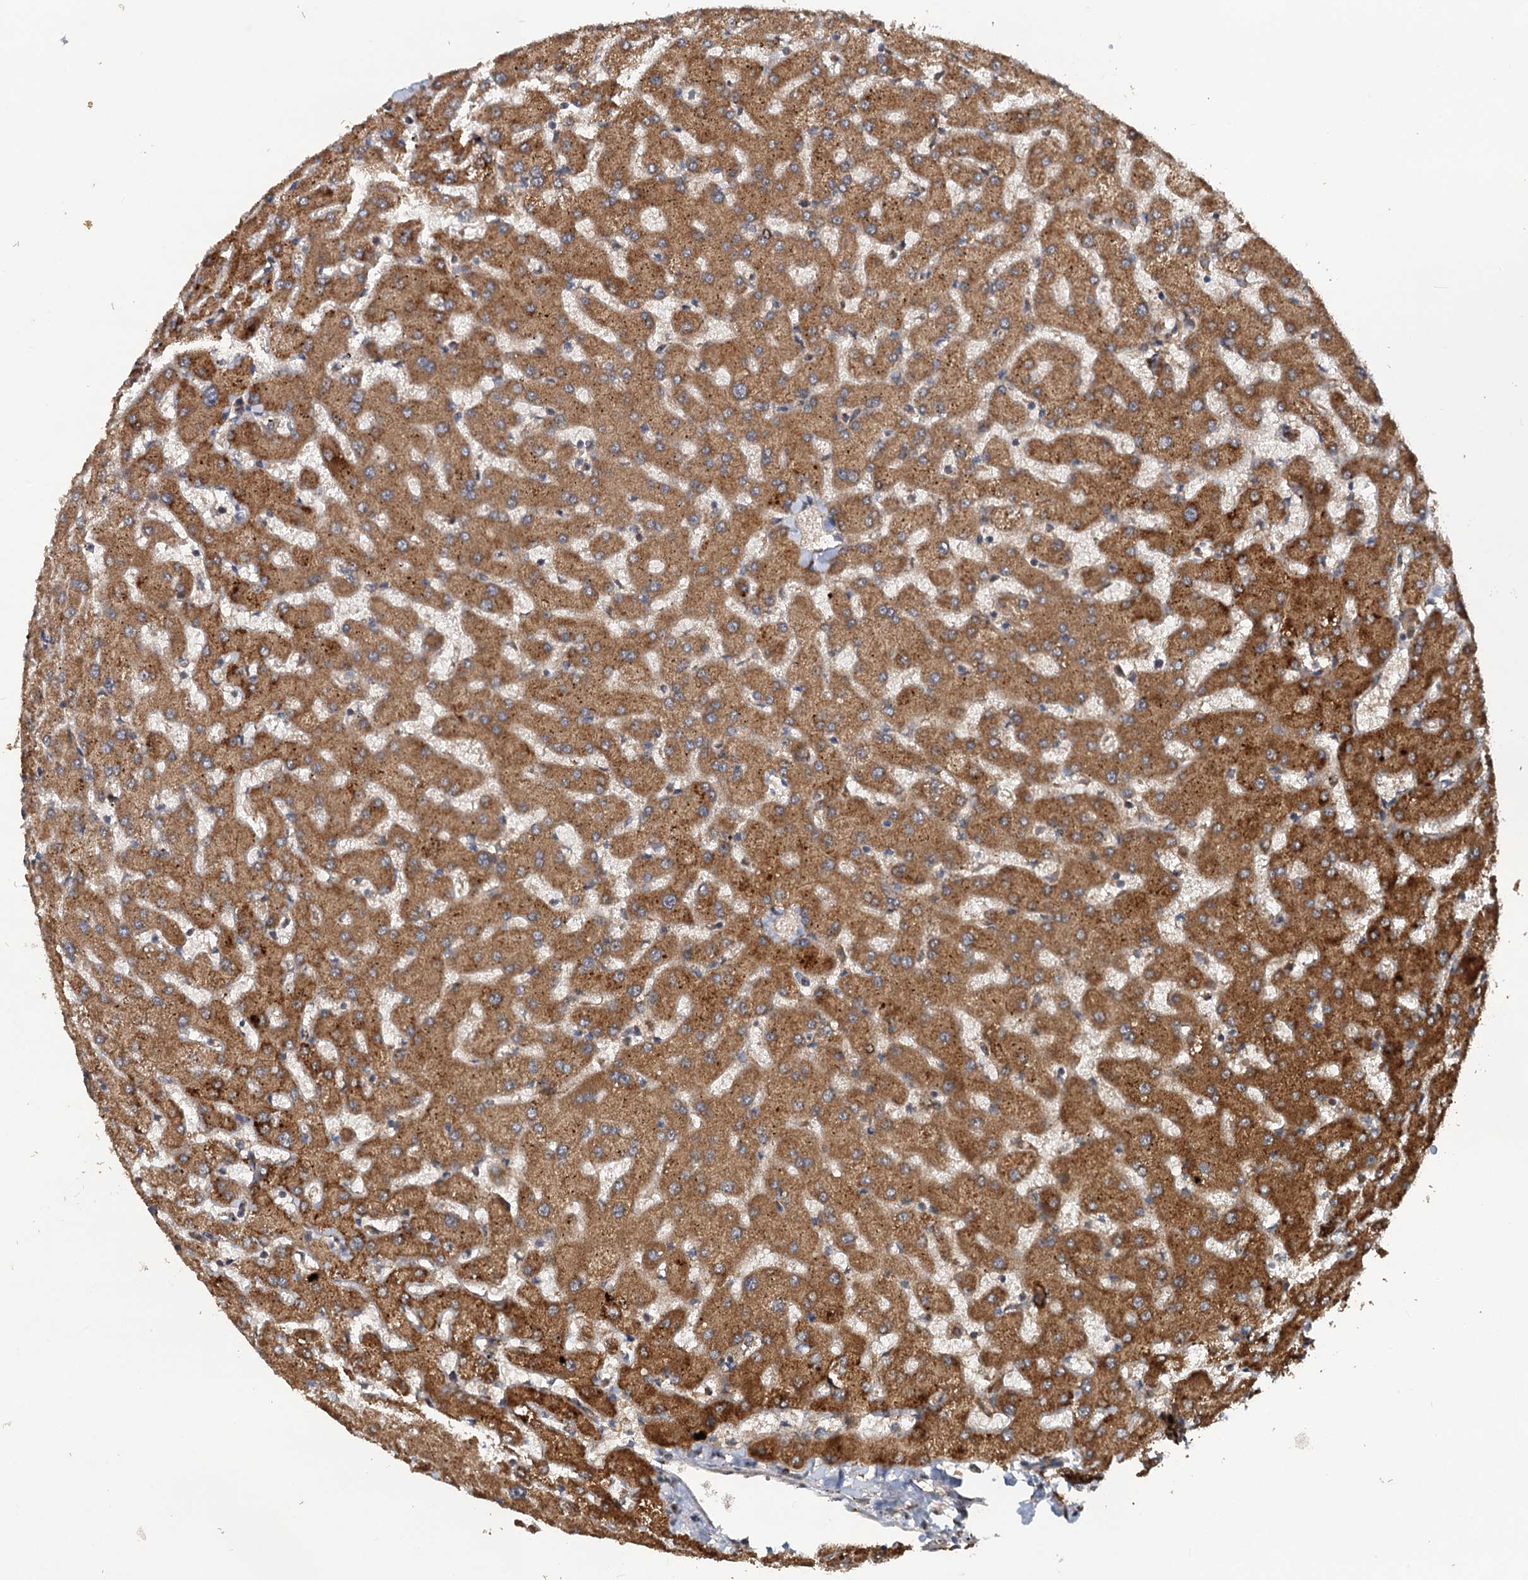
{"staining": {"intensity": "strong", "quantity": ">75%", "location": "cytoplasmic/membranous"}, "tissue": "liver", "cell_type": "Cholangiocytes", "image_type": "normal", "snomed": [{"axis": "morphology", "description": "Normal tissue, NOS"}, {"axis": "topography", "description": "Liver"}], "caption": "A brown stain highlights strong cytoplasmic/membranous staining of a protein in cholangiocytes of unremarkable human liver. Using DAB (3,3'-diaminobenzidine) (brown) and hematoxylin (blue) stains, captured at high magnification using brightfield microscopy.", "gene": "LRRK2", "patient": {"sex": "female", "age": 63}}